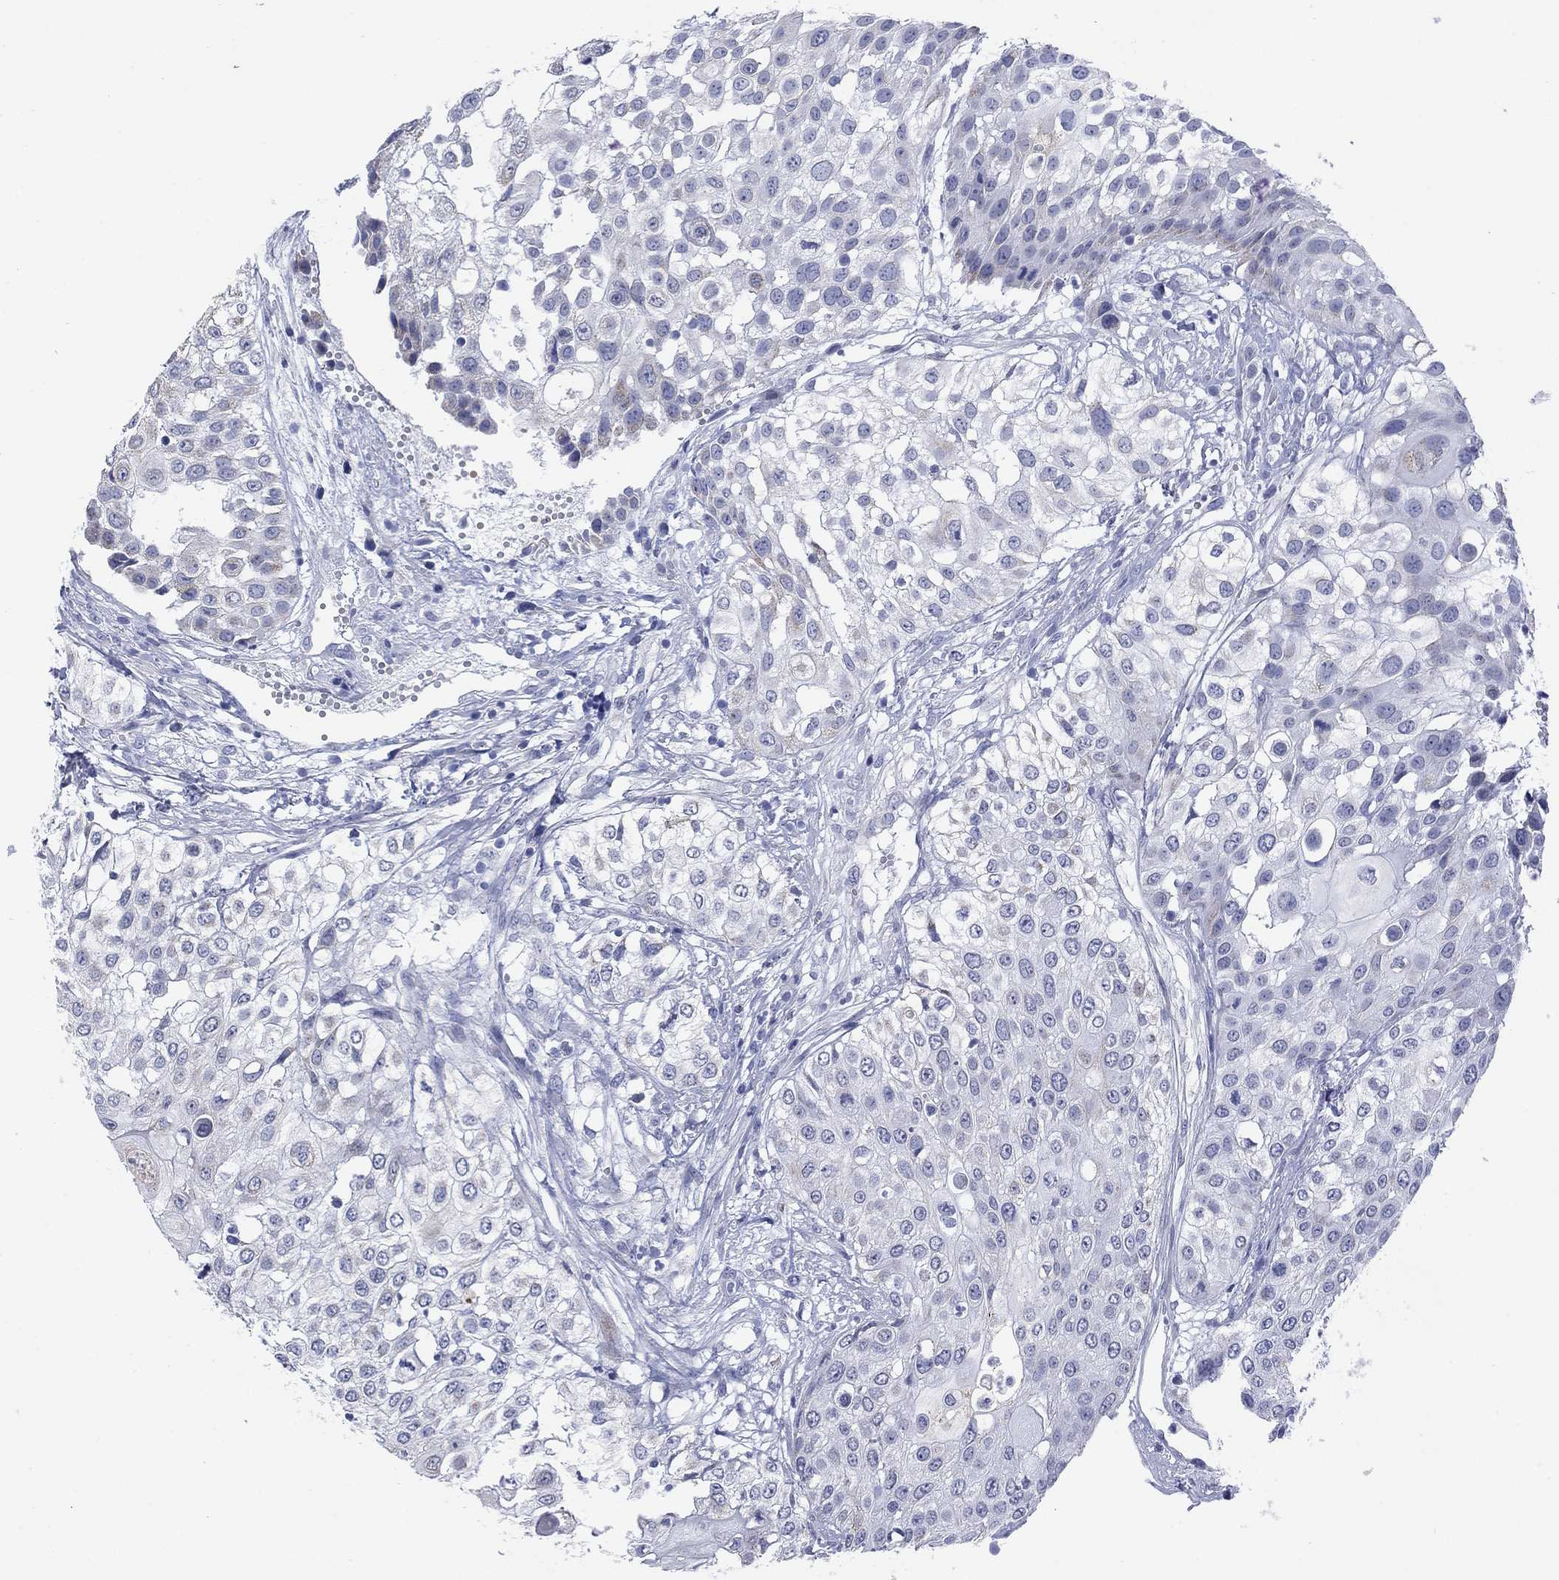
{"staining": {"intensity": "negative", "quantity": "none", "location": "none"}, "tissue": "urothelial cancer", "cell_type": "Tumor cells", "image_type": "cancer", "snomed": [{"axis": "morphology", "description": "Urothelial carcinoma, High grade"}, {"axis": "topography", "description": "Urinary bladder"}], "caption": "DAB immunohistochemical staining of human urothelial cancer demonstrates no significant expression in tumor cells. (Brightfield microscopy of DAB (3,3'-diaminobenzidine) IHC at high magnification).", "gene": "PRPH", "patient": {"sex": "female", "age": 79}}